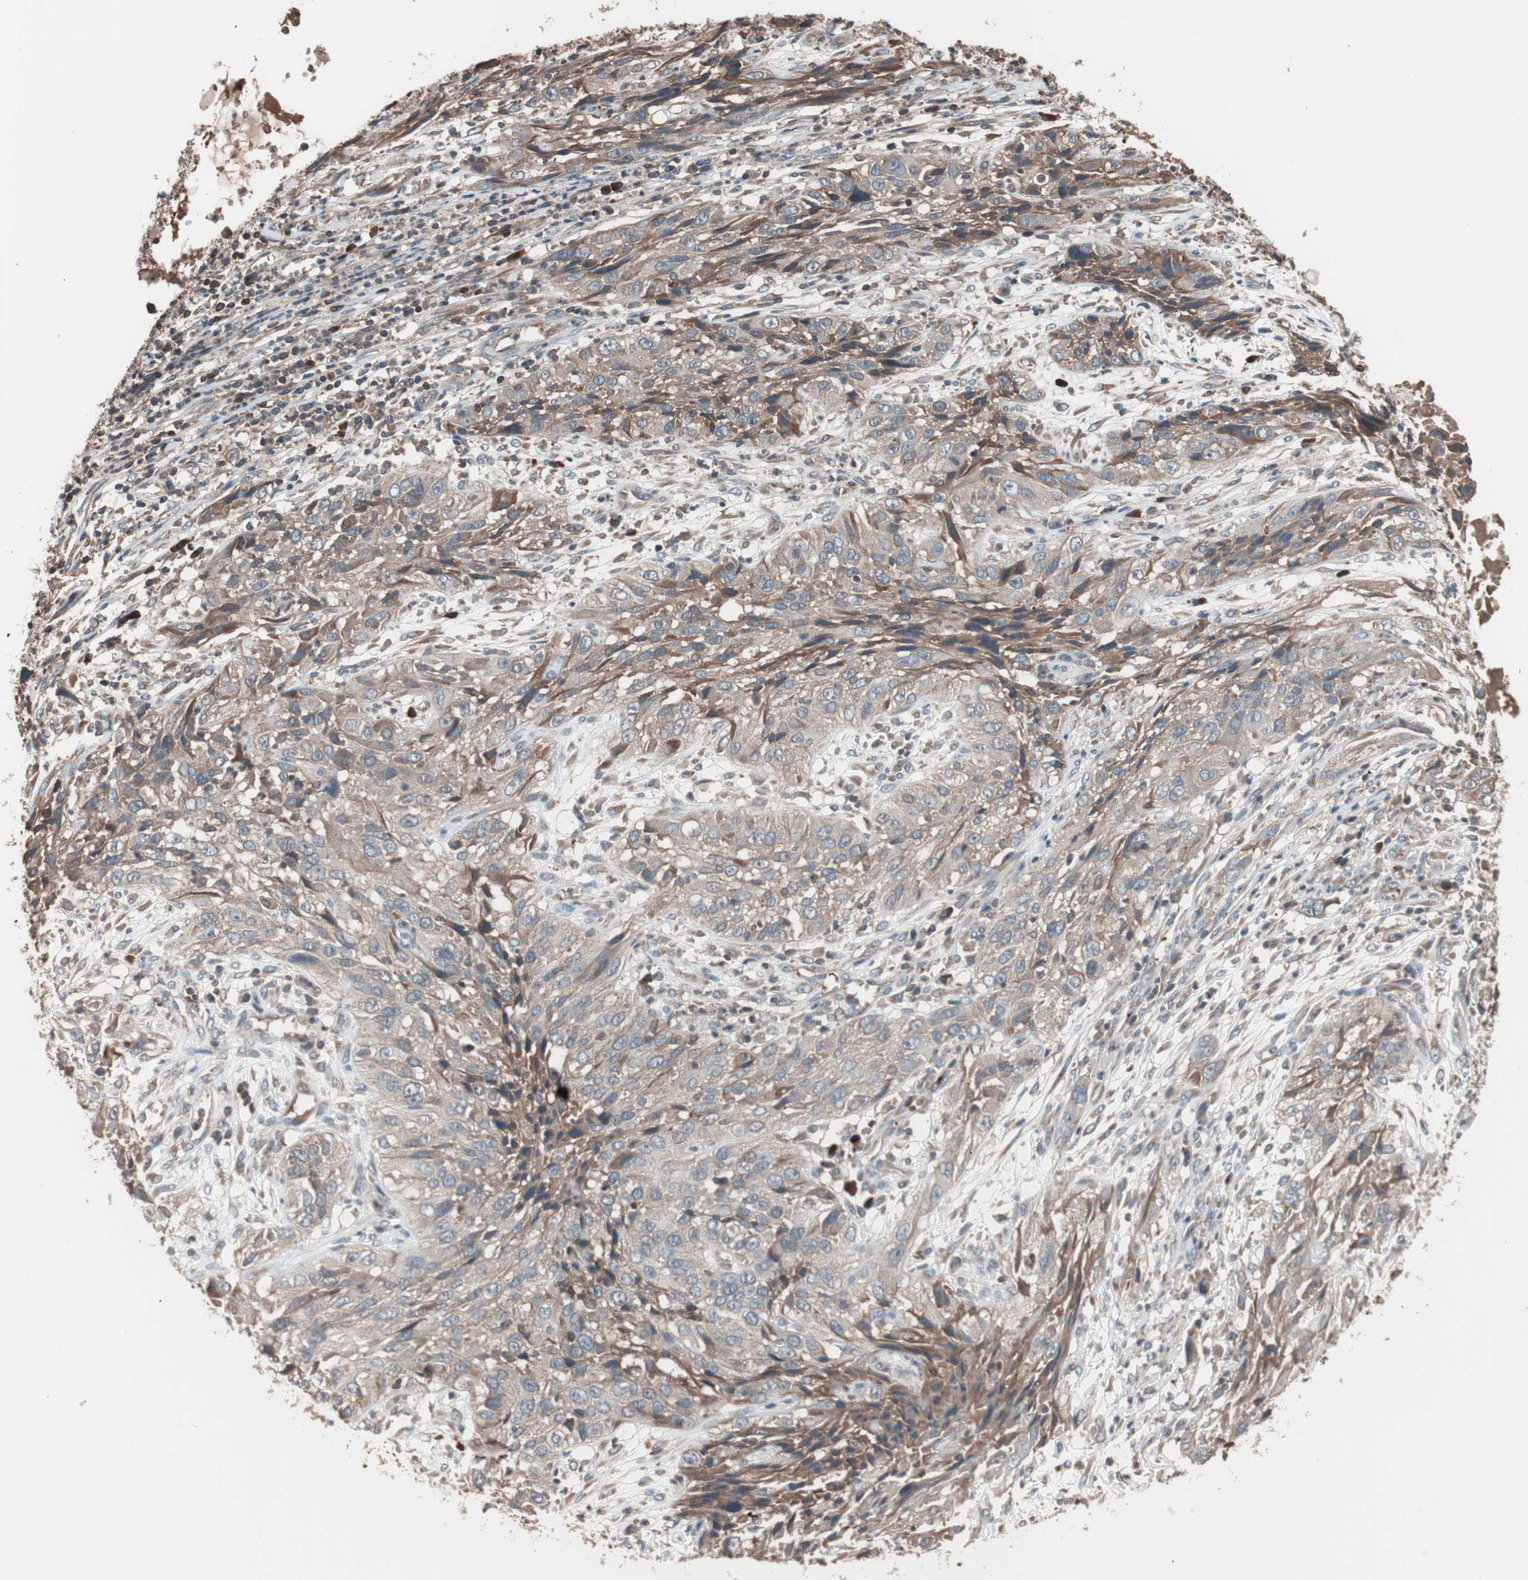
{"staining": {"intensity": "moderate", "quantity": ">75%", "location": "cytoplasmic/membranous"}, "tissue": "cervical cancer", "cell_type": "Tumor cells", "image_type": "cancer", "snomed": [{"axis": "morphology", "description": "Squamous cell carcinoma, NOS"}, {"axis": "topography", "description": "Cervix"}], "caption": "Protein staining of cervical squamous cell carcinoma tissue exhibits moderate cytoplasmic/membranous expression in about >75% of tumor cells.", "gene": "GLYCTK", "patient": {"sex": "female", "age": 32}}